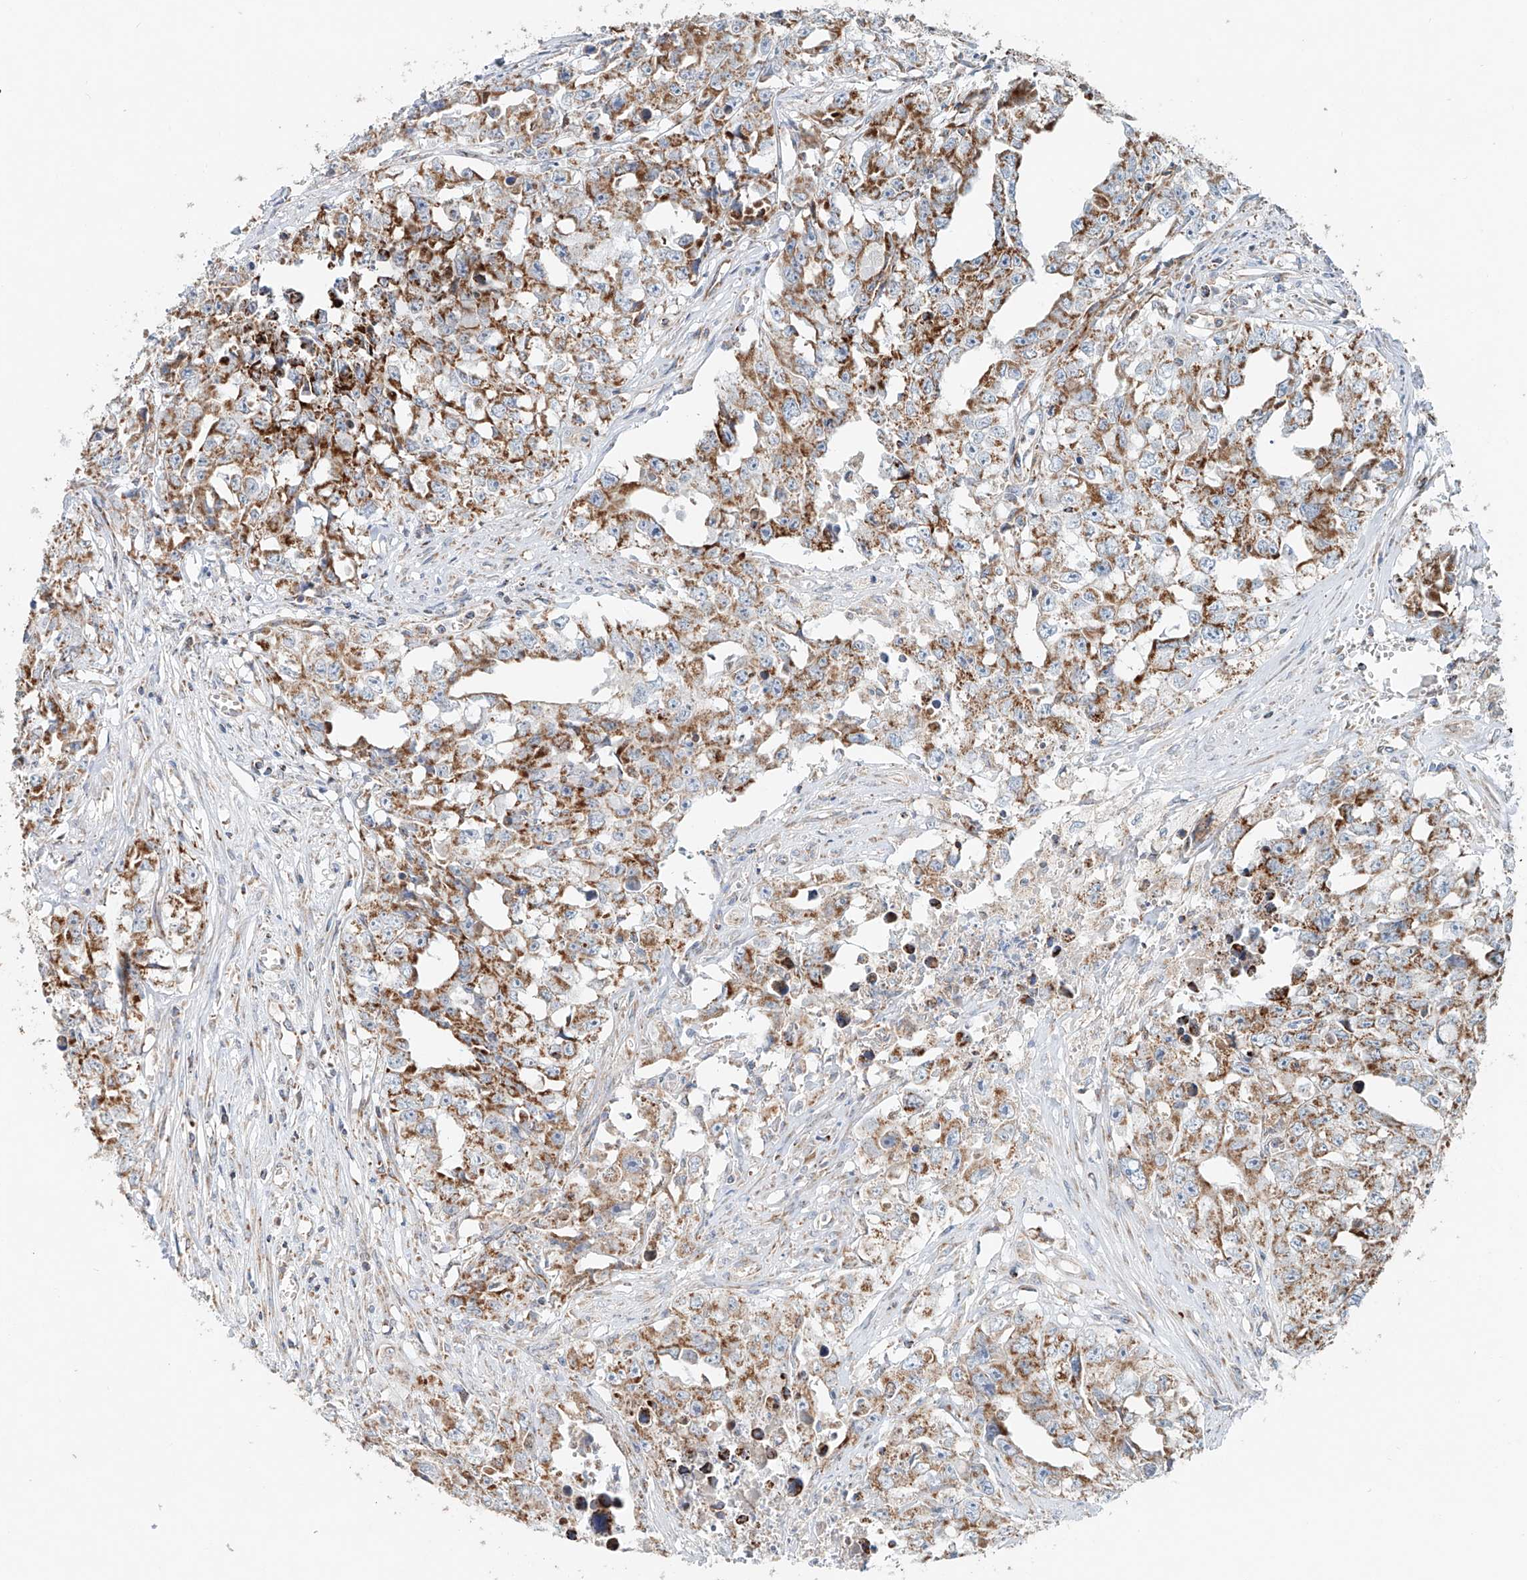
{"staining": {"intensity": "moderate", "quantity": ">75%", "location": "cytoplasmic/membranous"}, "tissue": "testis cancer", "cell_type": "Tumor cells", "image_type": "cancer", "snomed": [{"axis": "morphology", "description": "Seminoma, NOS"}, {"axis": "morphology", "description": "Carcinoma, Embryonal, NOS"}, {"axis": "topography", "description": "Testis"}], "caption": "IHC (DAB (3,3'-diaminobenzidine)) staining of human testis cancer shows moderate cytoplasmic/membranous protein expression in approximately >75% of tumor cells. The staining was performed using DAB to visualize the protein expression in brown, while the nuclei were stained in blue with hematoxylin (Magnification: 20x).", "gene": "CARD10", "patient": {"sex": "male", "age": 43}}